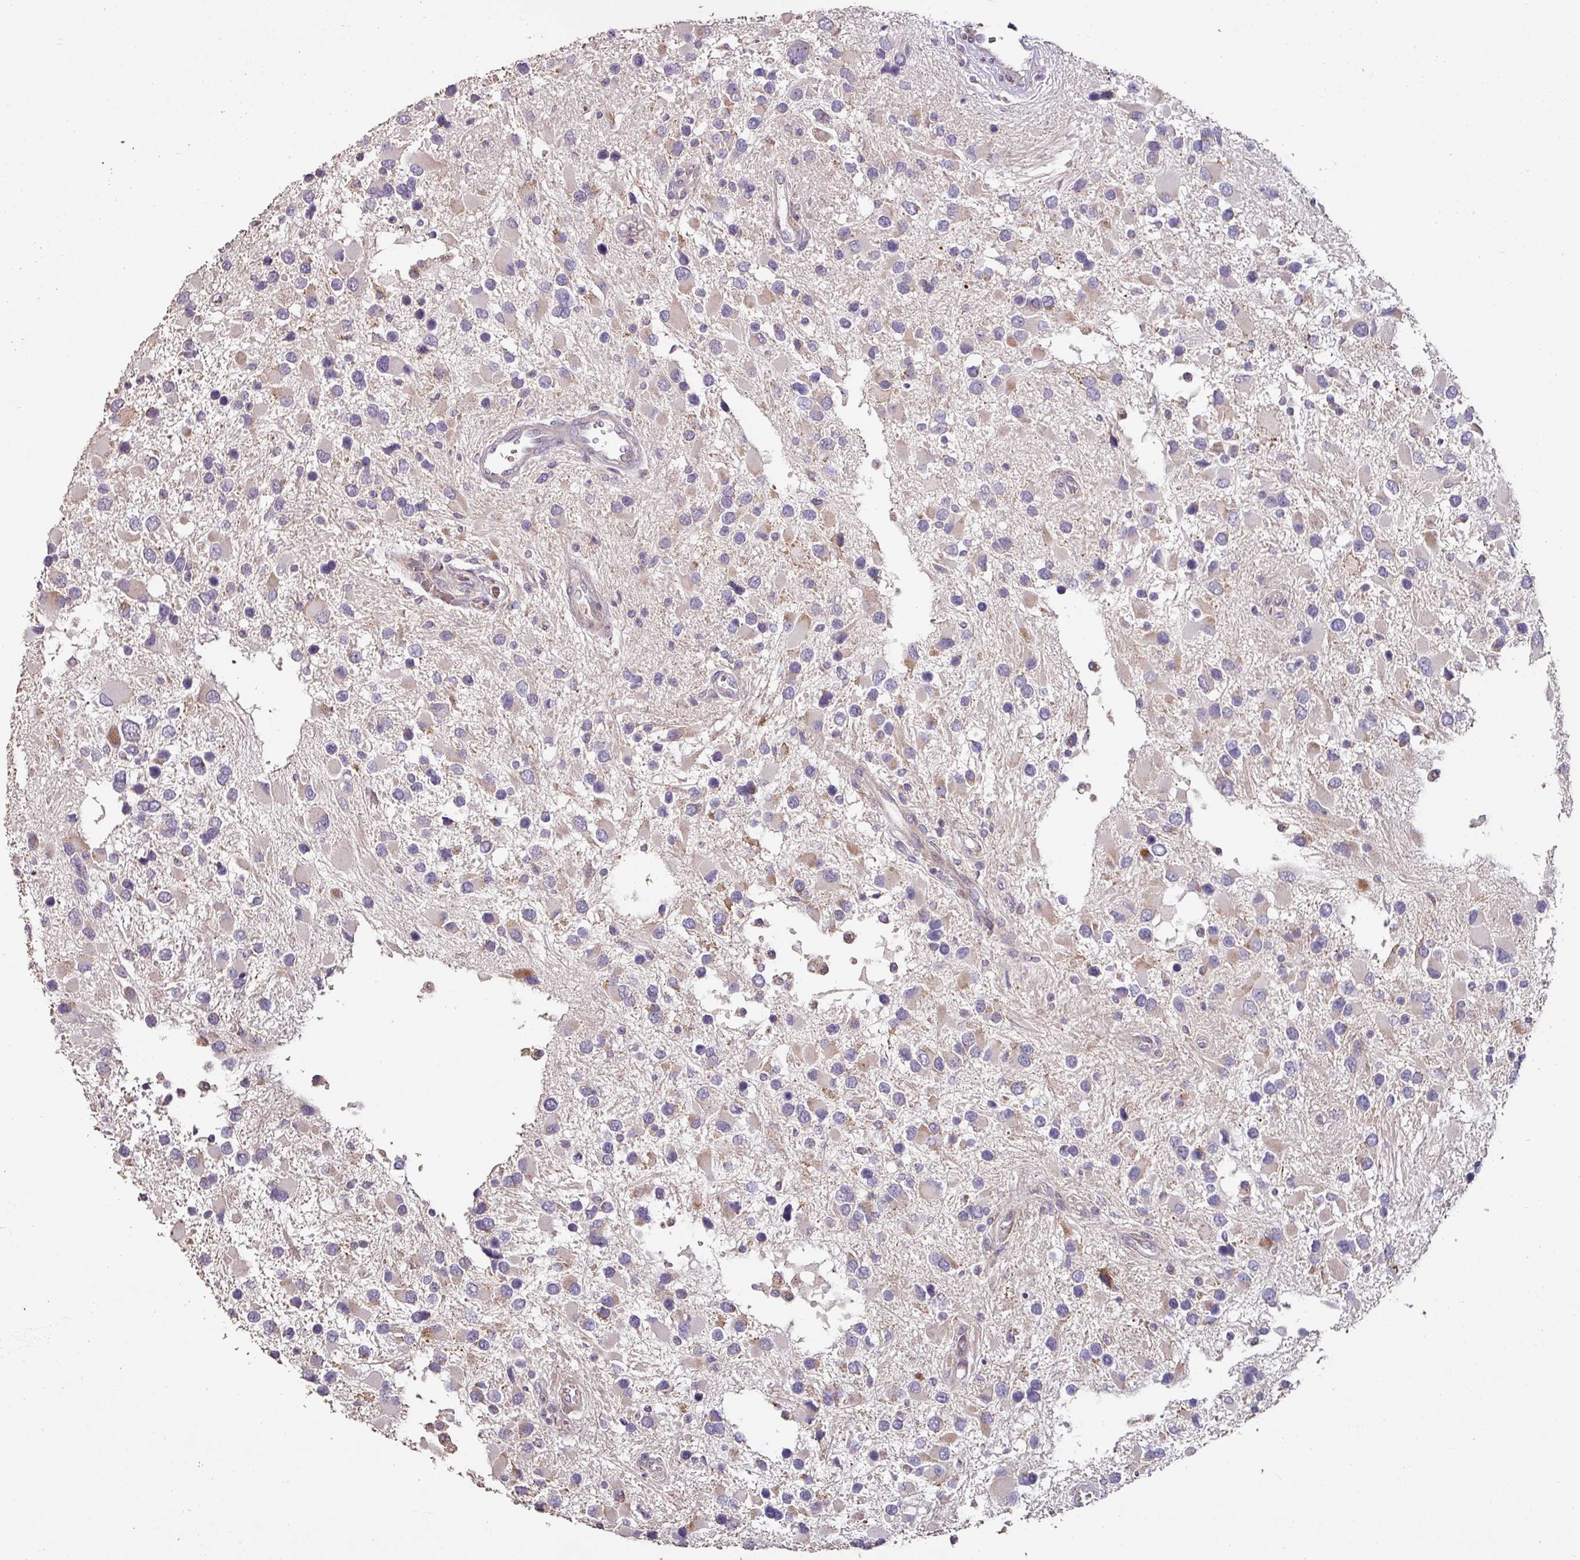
{"staining": {"intensity": "weak", "quantity": "<25%", "location": "cytoplasmic/membranous"}, "tissue": "glioma", "cell_type": "Tumor cells", "image_type": "cancer", "snomed": [{"axis": "morphology", "description": "Glioma, malignant, High grade"}, {"axis": "topography", "description": "Brain"}], "caption": "The immunohistochemistry (IHC) photomicrograph has no significant positivity in tumor cells of glioma tissue.", "gene": "RPL23A", "patient": {"sex": "male", "age": 53}}